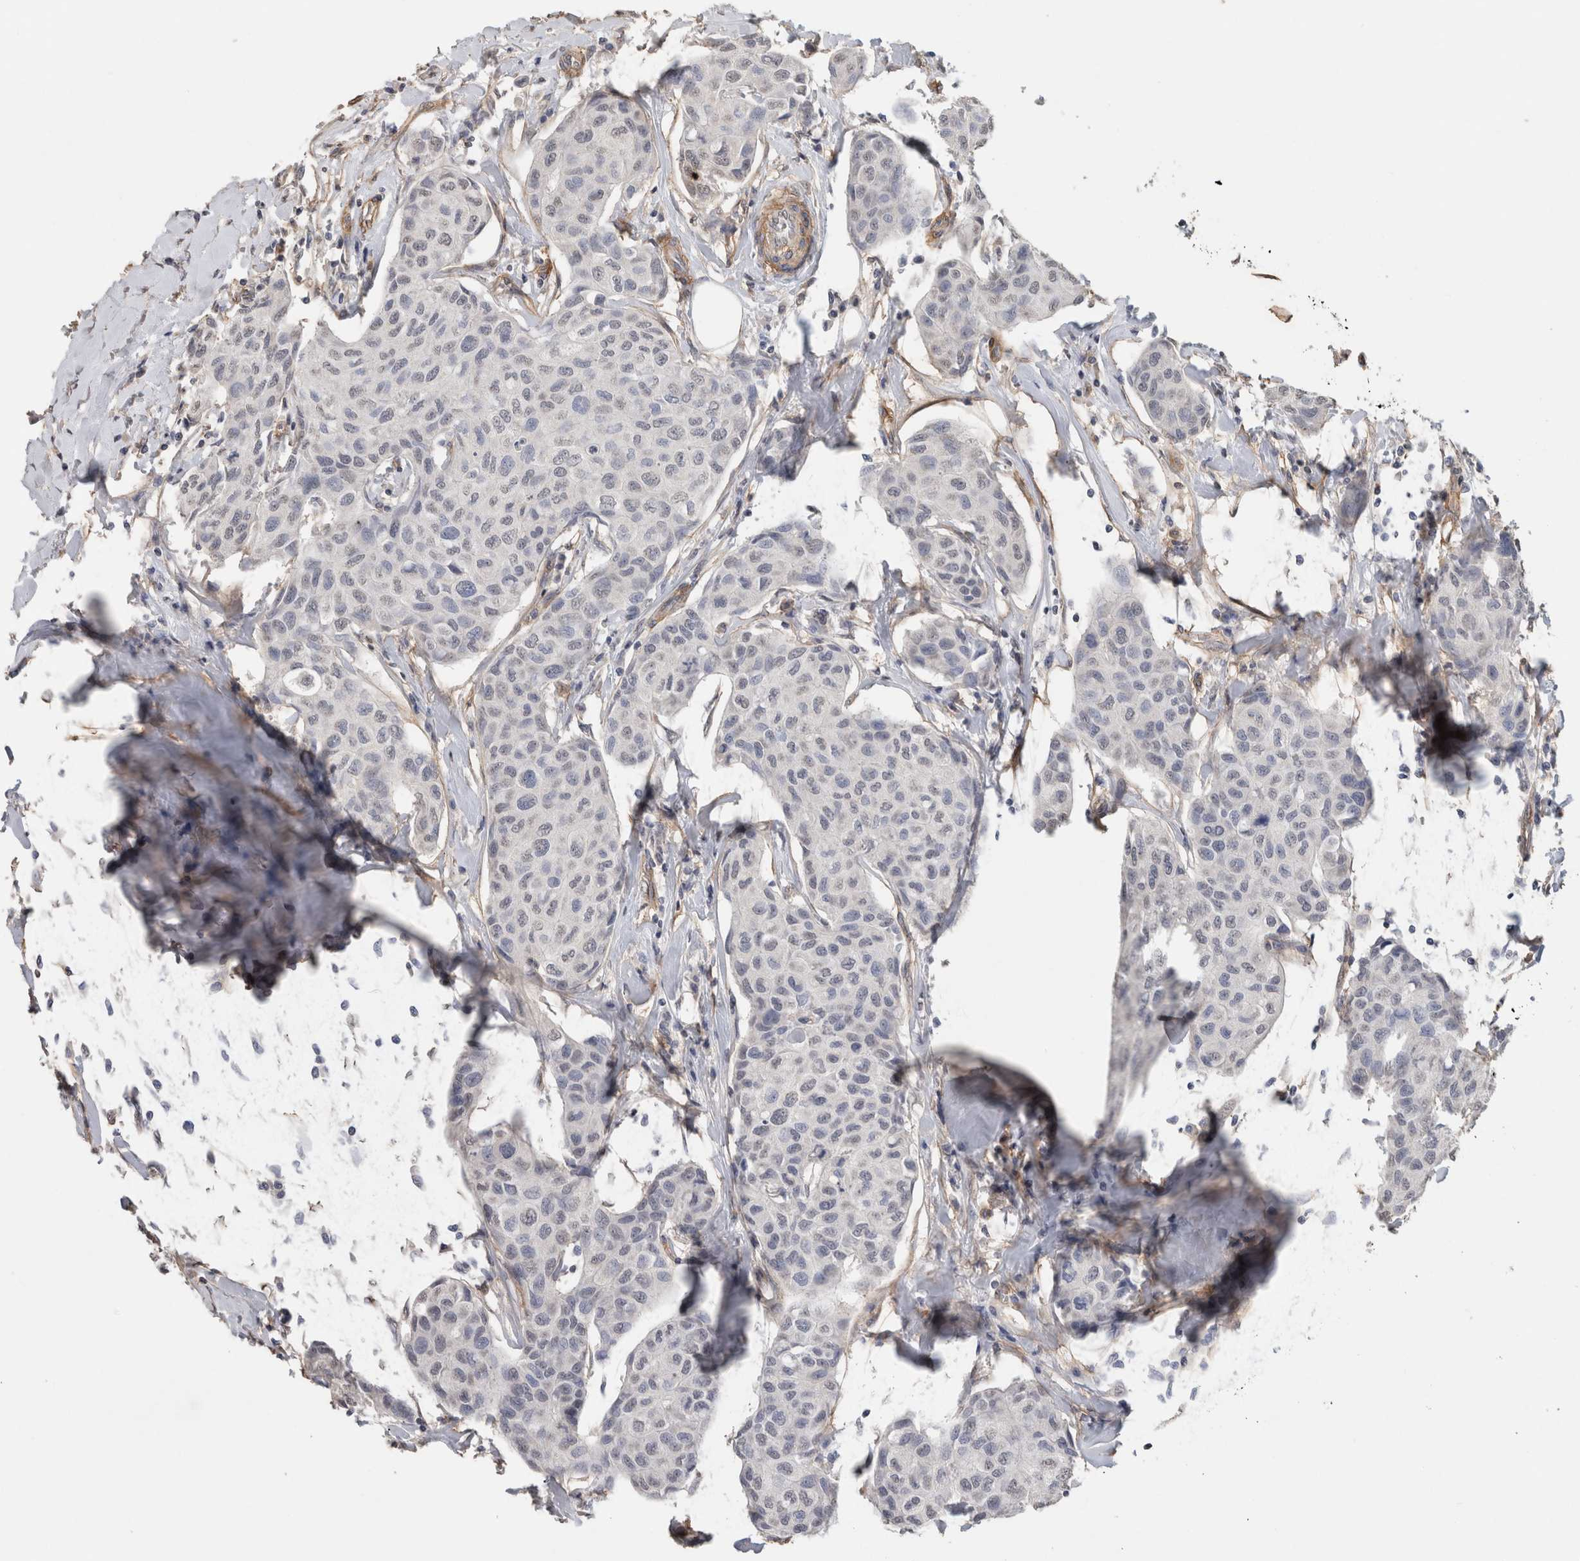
{"staining": {"intensity": "negative", "quantity": "none", "location": "none"}, "tissue": "breast cancer", "cell_type": "Tumor cells", "image_type": "cancer", "snomed": [{"axis": "morphology", "description": "Duct carcinoma"}, {"axis": "topography", "description": "Breast"}], "caption": "A photomicrograph of breast cancer stained for a protein reveals no brown staining in tumor cells.", "gene": "RECK", "patient": {"sex": "female", "age": 80}}